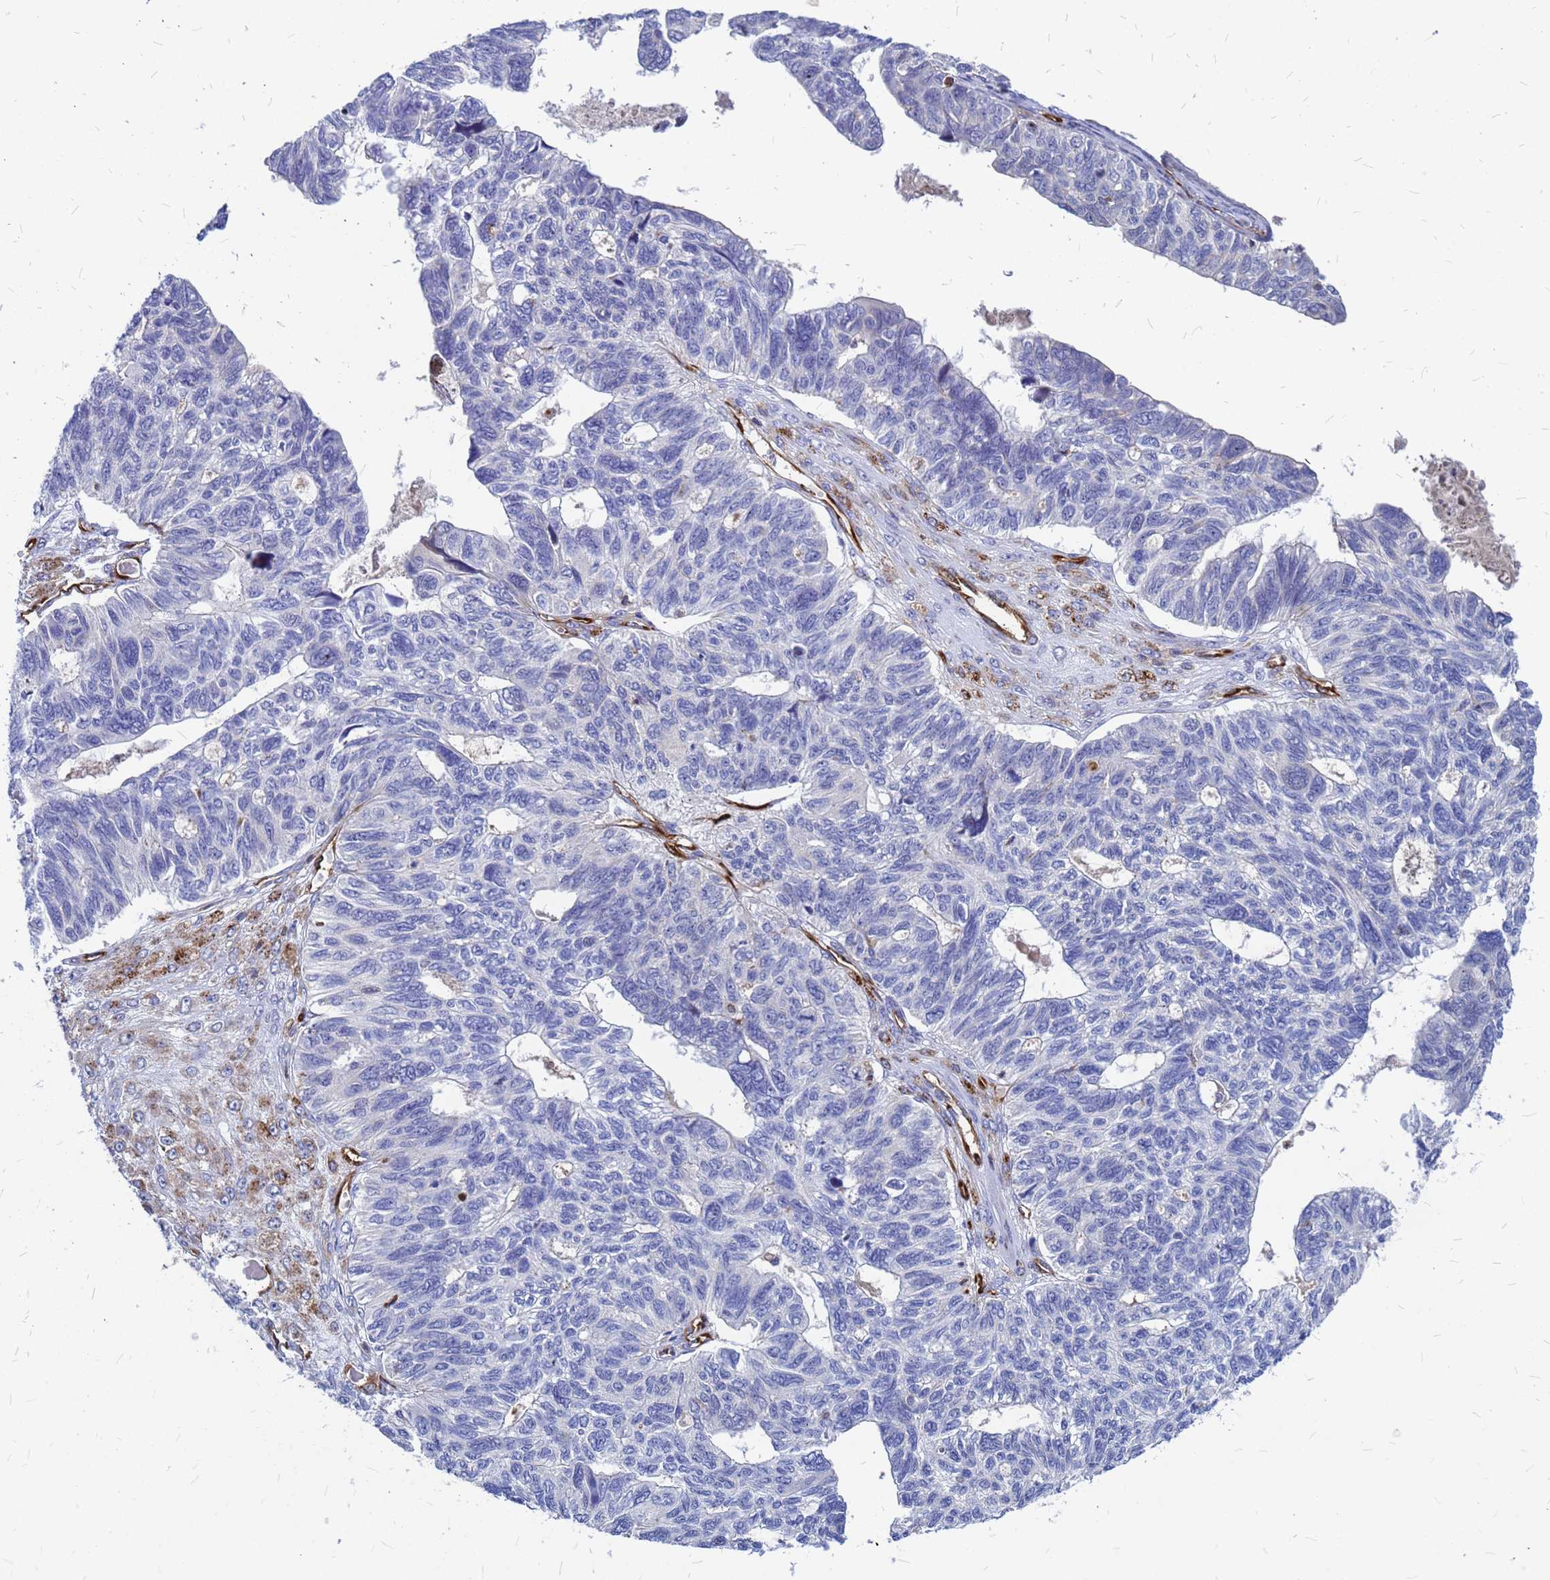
{"staining": {"intensity": "negative", "quantity": "none", "location": "none"}, "tissue": "ovarian cancer", "cell_type": "Tumor cells", "image_type": "cancer", "snomed": [{"axis": "morphology", "description": "Cystadenocarcinoma, serous, NOS"}, {"axis": "topography", "description": "Ovary"}], "caption": "IHC micrograph of neoplastic tissue: serous cystadenocarcinoma (ovarian) stained with DAB (3,3'-diaminobenzidine) displays no significant protein expression in tumor cells. (DAB (3,3'-diaminobenzidine) IHC with hematoxylin counter stain).", "gene": "NOSTRIN", "patient": {"sex": "female", "age": 79}}